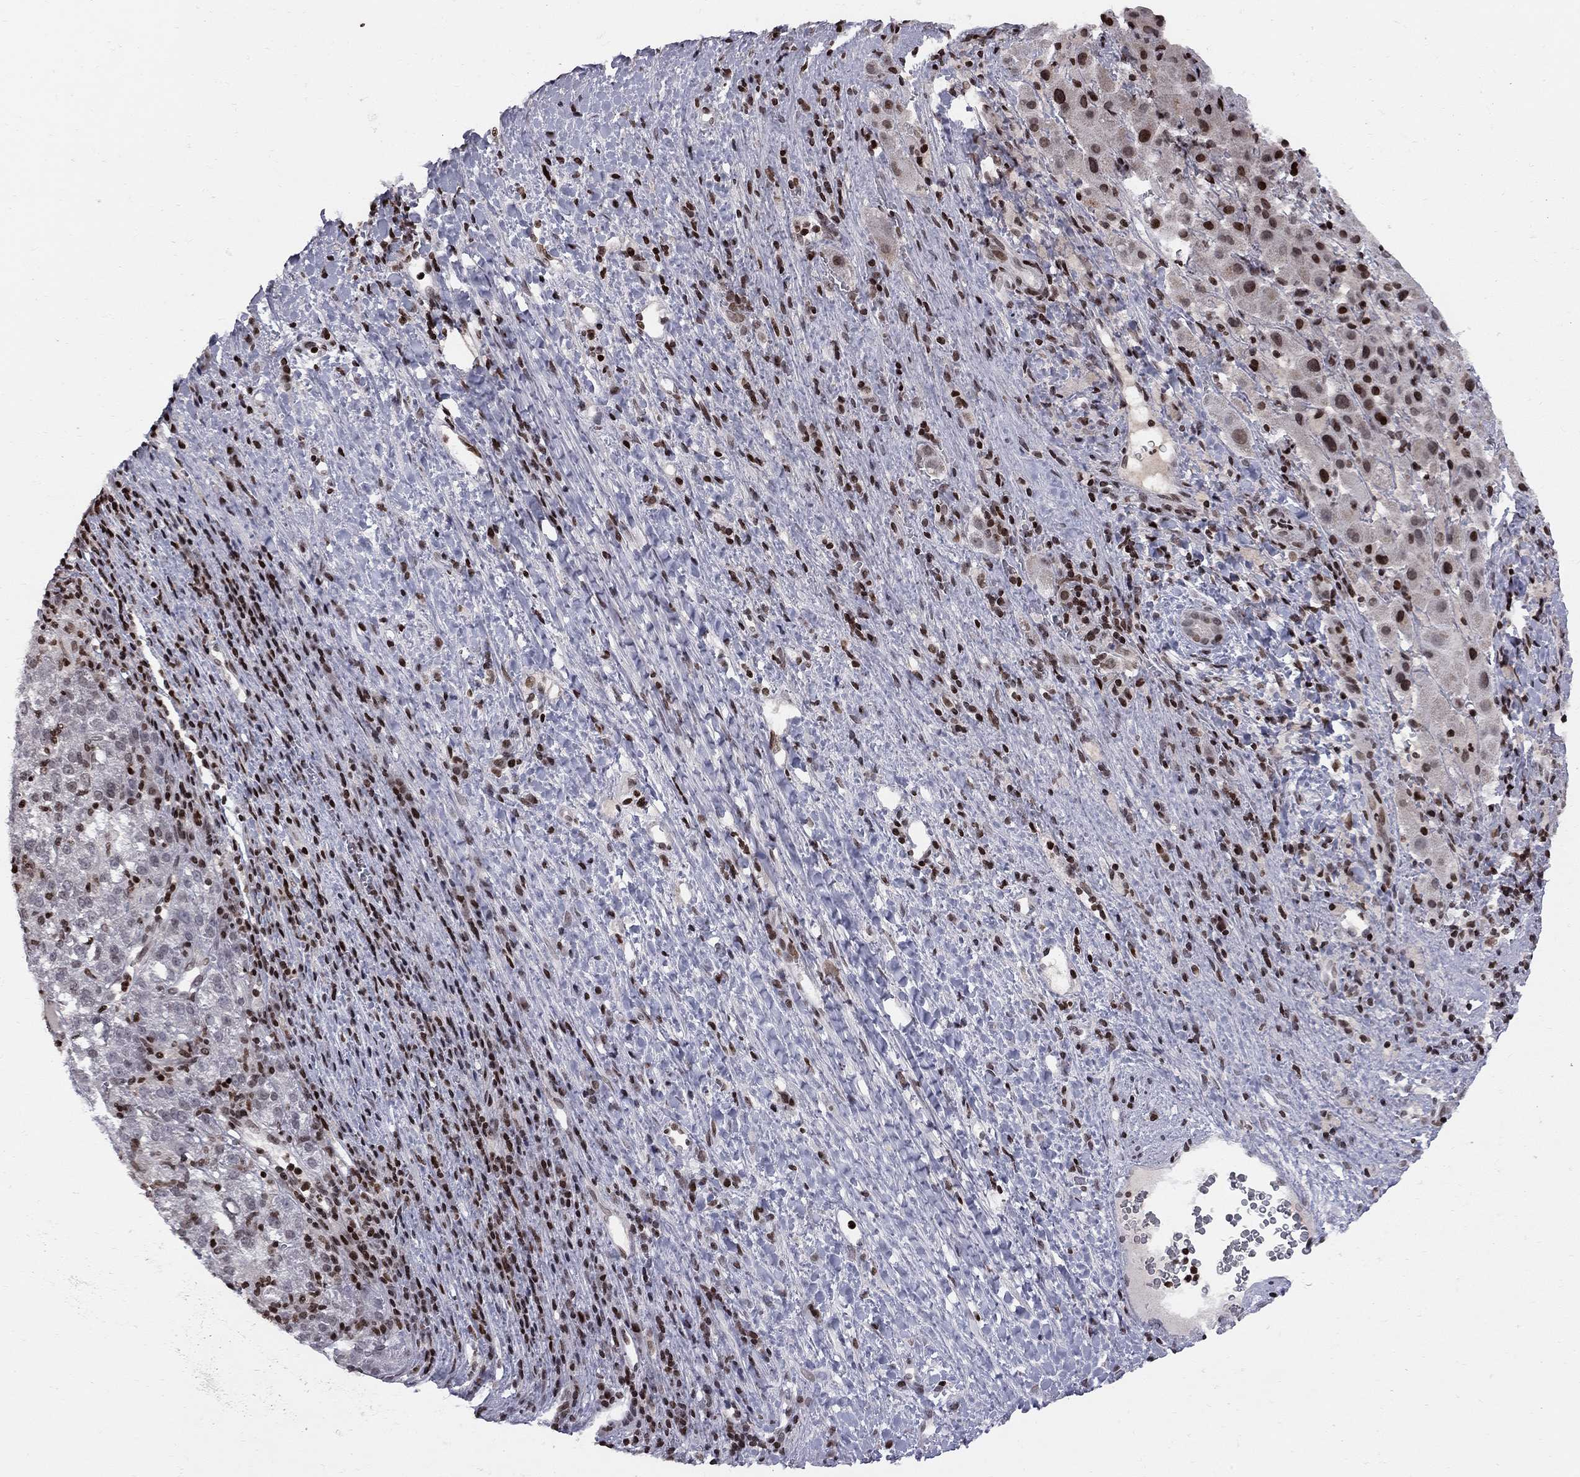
{"staining": {"intensity": "strong", "quantity": "<25%", "location": "nuclear"}, "tissue": "liver cancer", "cell_type": "Tumor cells", "image_type": "cancer", "snomed": [{"axis": "morphology", "description": "Carcinoma, Hepatocellular, NOS"}, {"axis": "topography", "description": "Liver"}], "caption": "The micrograph displays immunohistochemical staining of liver hepatocellular carcinoma. There is strong nuclear positivity is appreciated in about <25% of tumor cells. Nuclei are stained in blue.", "gene": "RNASEH2C", "patient": {"sex": "female", "age": 60}}